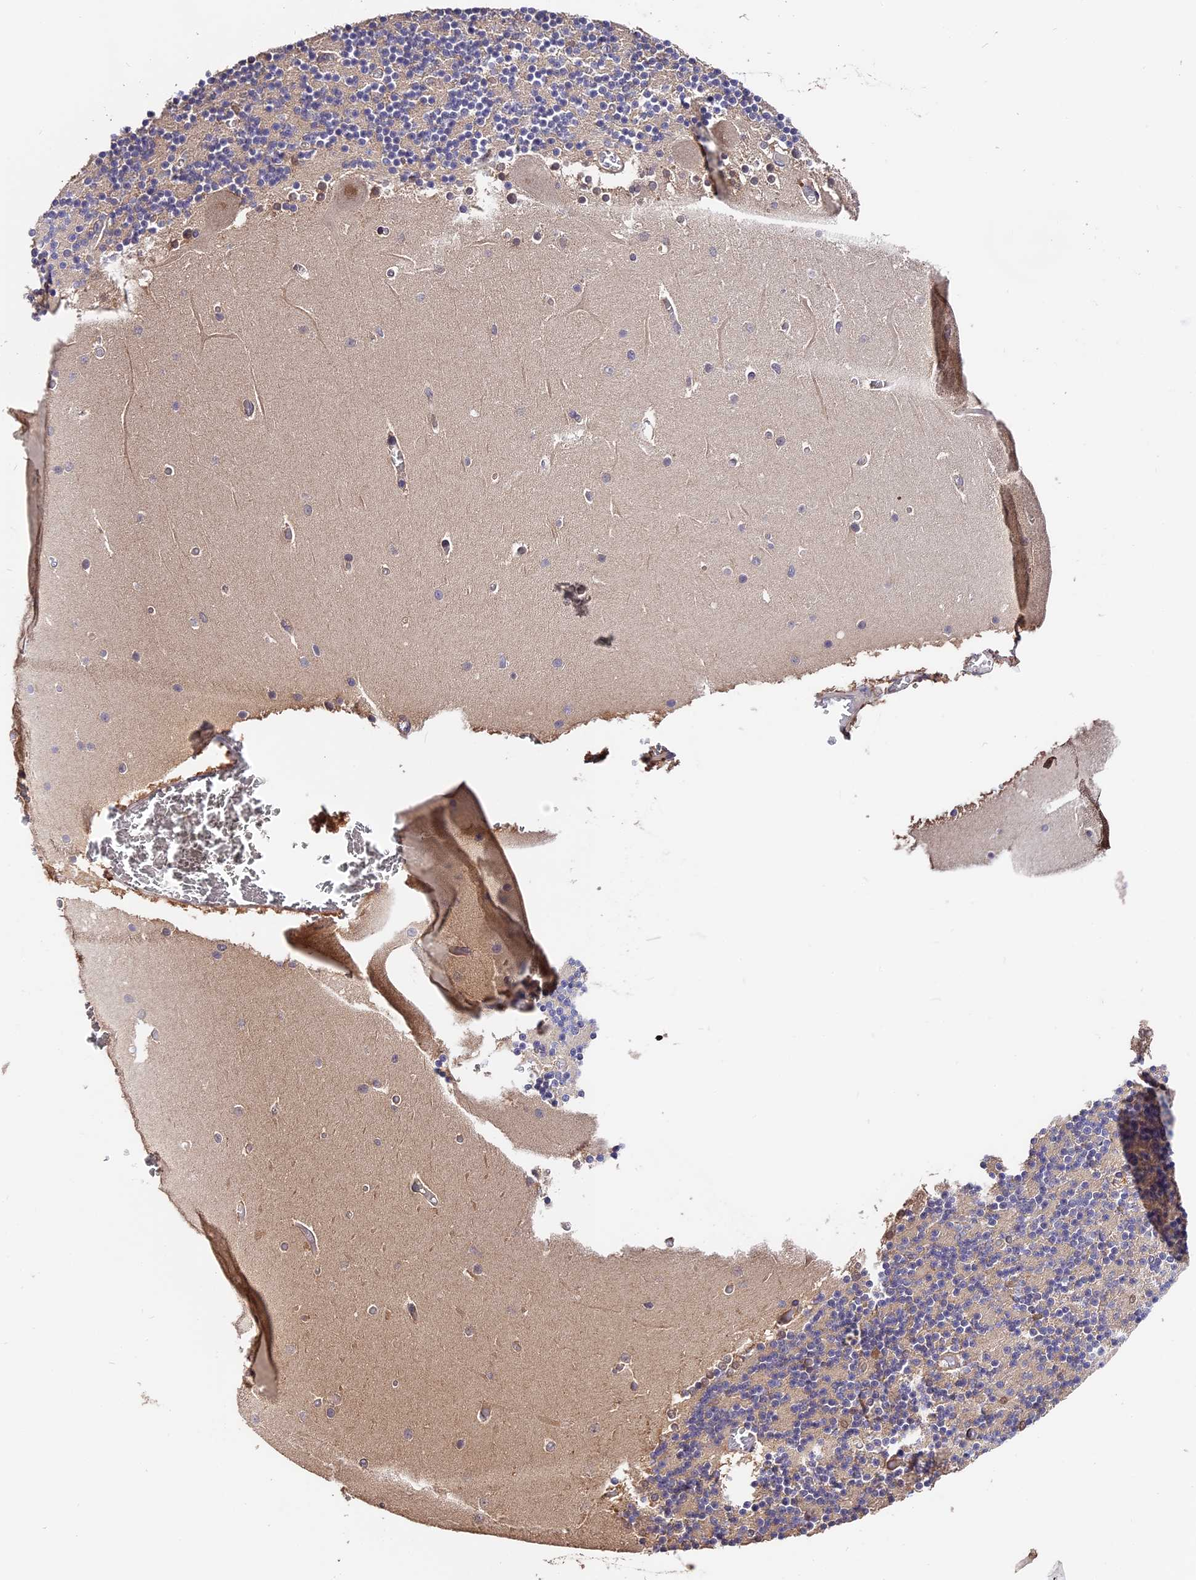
{"staining": {"intensity": "negative", "quantity": "none", "location": "none"}, "tissue": "cerebellum", "cell_type": "Cells in granular layer", "image_type": "normal", "snomed": [{"axis": "morphology", "description": "Normal tissue, NOS"}, {"axis": "topography", "description": "Cerebellum"}], "caption": "Cells in granular layer show no significant staining in unremarkable cerebellum. (DAB immunohistochemistry with hematoxylin counter stain).", "gene": "TRMT1", "patient": {"sex": "female", "age": 28}}